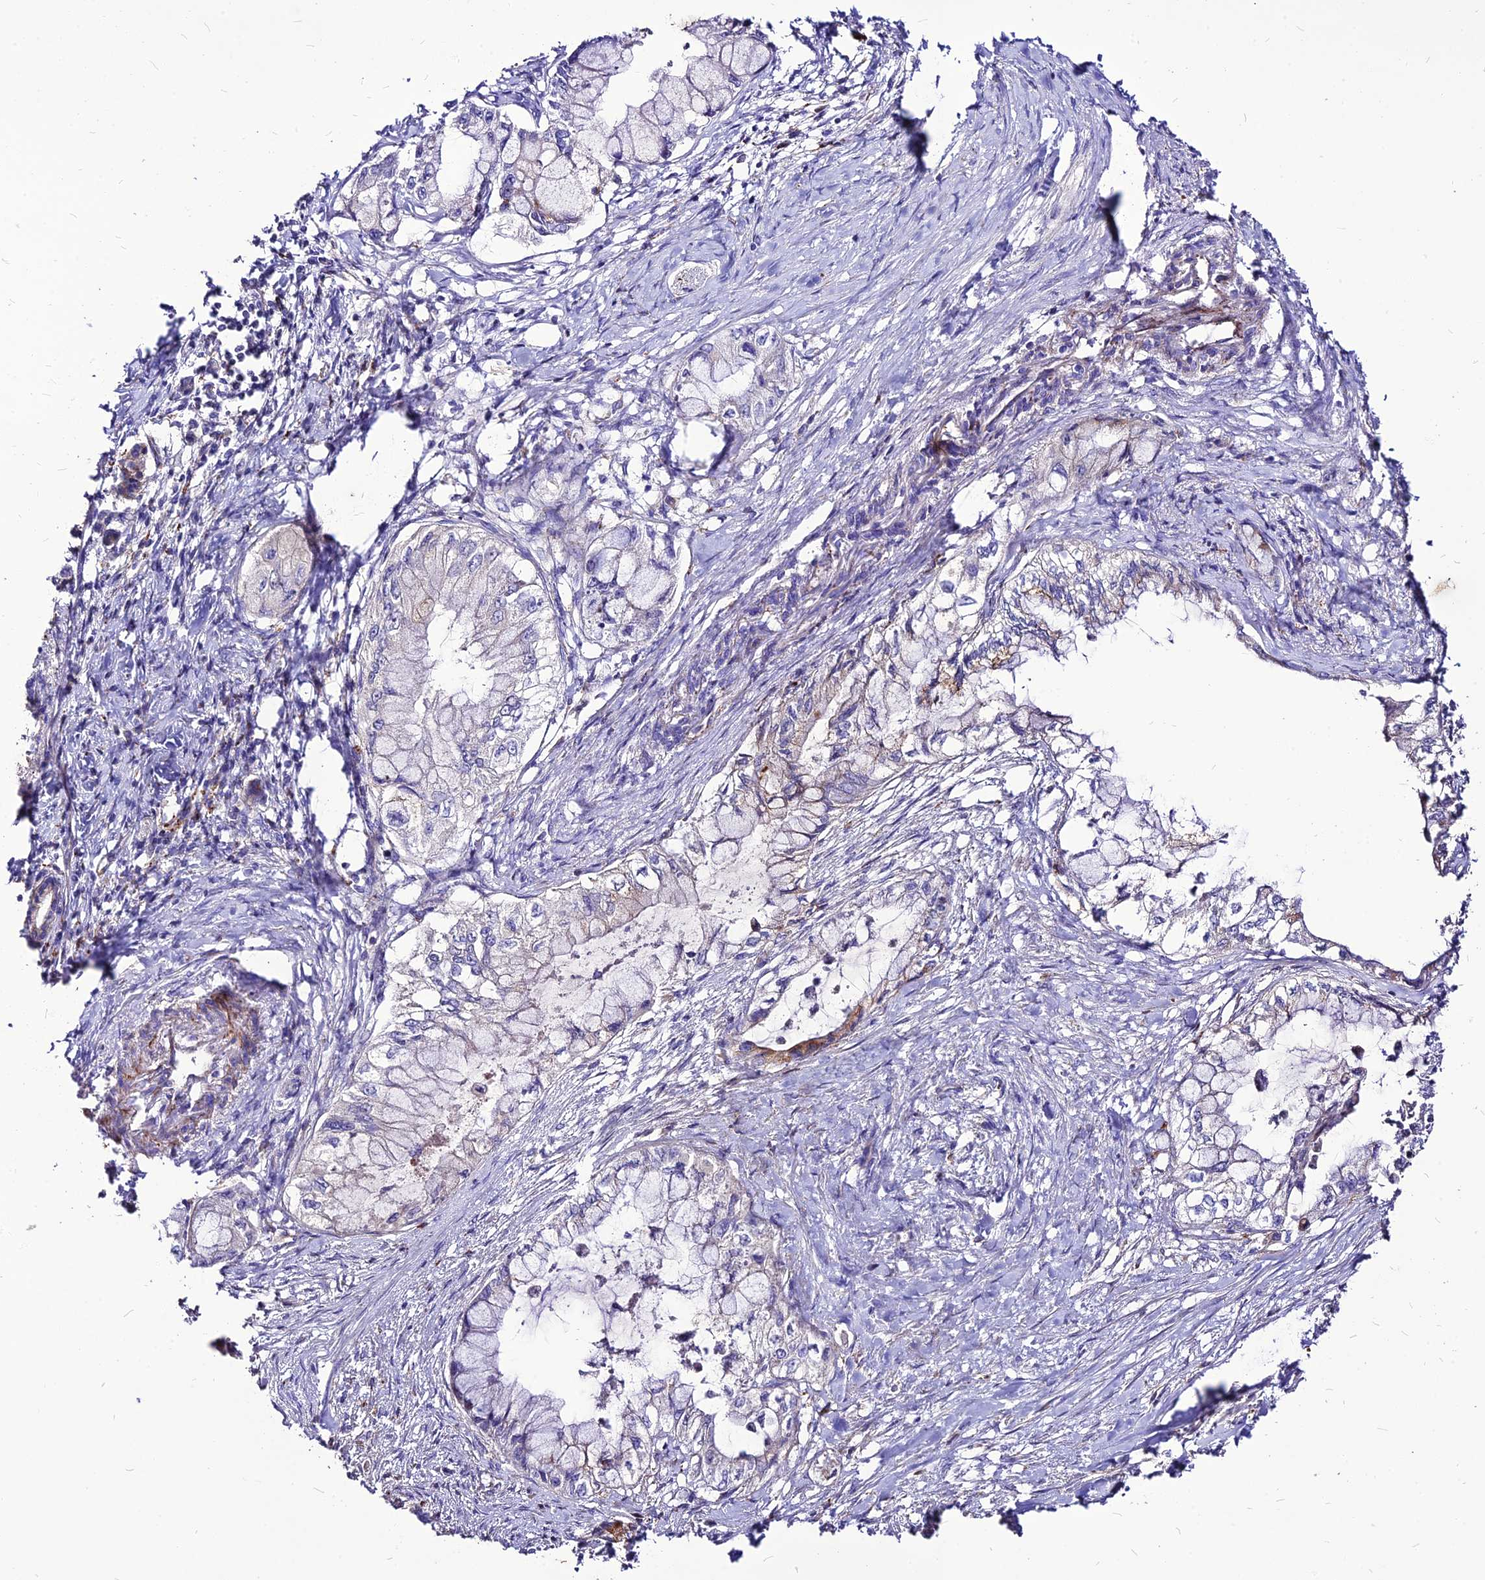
{"staining": {"intensity": "negative", "quantity": "none", "location": "none"}, "tissue": "pancreatic cancer", "cell_type": "Tumor cells", "image_type": "cancer", "snomed": [{"axis": "morphology", "description": "Adenocarcinoma, NOS"}, {"axis": "topography", "description": "Pancreas"}], "caption": "Immunohistochemistry of human adenocarcinoma (pancreatic) demonstrates no staining in tumor cells.", "gene": "RIMOC1", "patient": {"sex": "male", "age": 48}}